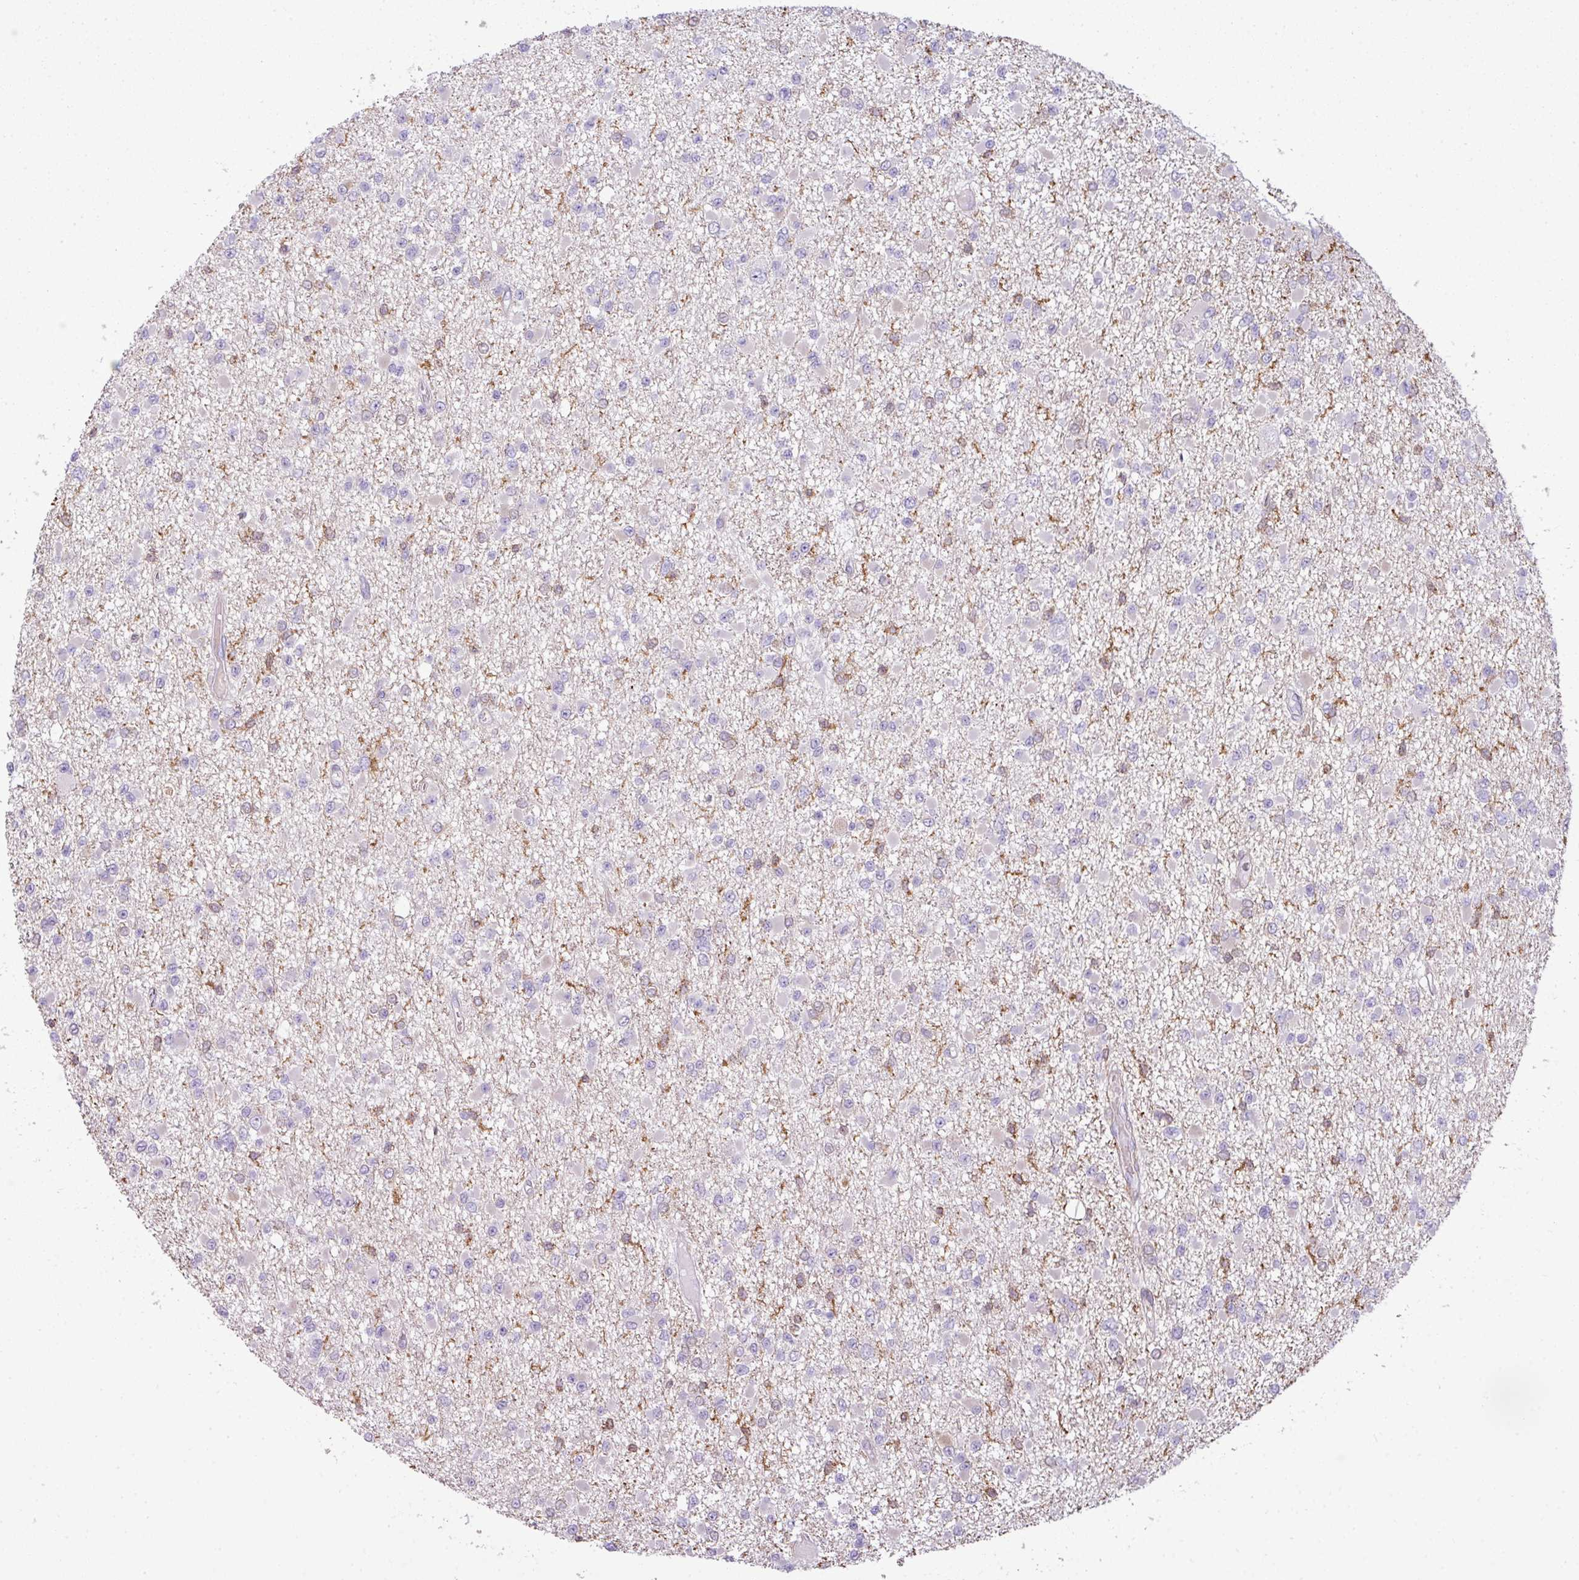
{"staining": {"intensity": "negative", "quantity": "none", "location": "none"}, "tissue": "glioma", "cell_type": "Tumor cells", "image_type": "cancer", "snomed": [{"axis": "morphology", "description": "Glioma, malignant, Low grade"}, {"axis": "topography", "description": "Brain"}], "caption": "Tumor cells show no significant staining in malignant glioma (low-grade). (Immunohistochemistry (ihc), brightfield microscopy, high magnification).", "gene": "COL8A1", "patient": {"sex": "female", "age": 22}}